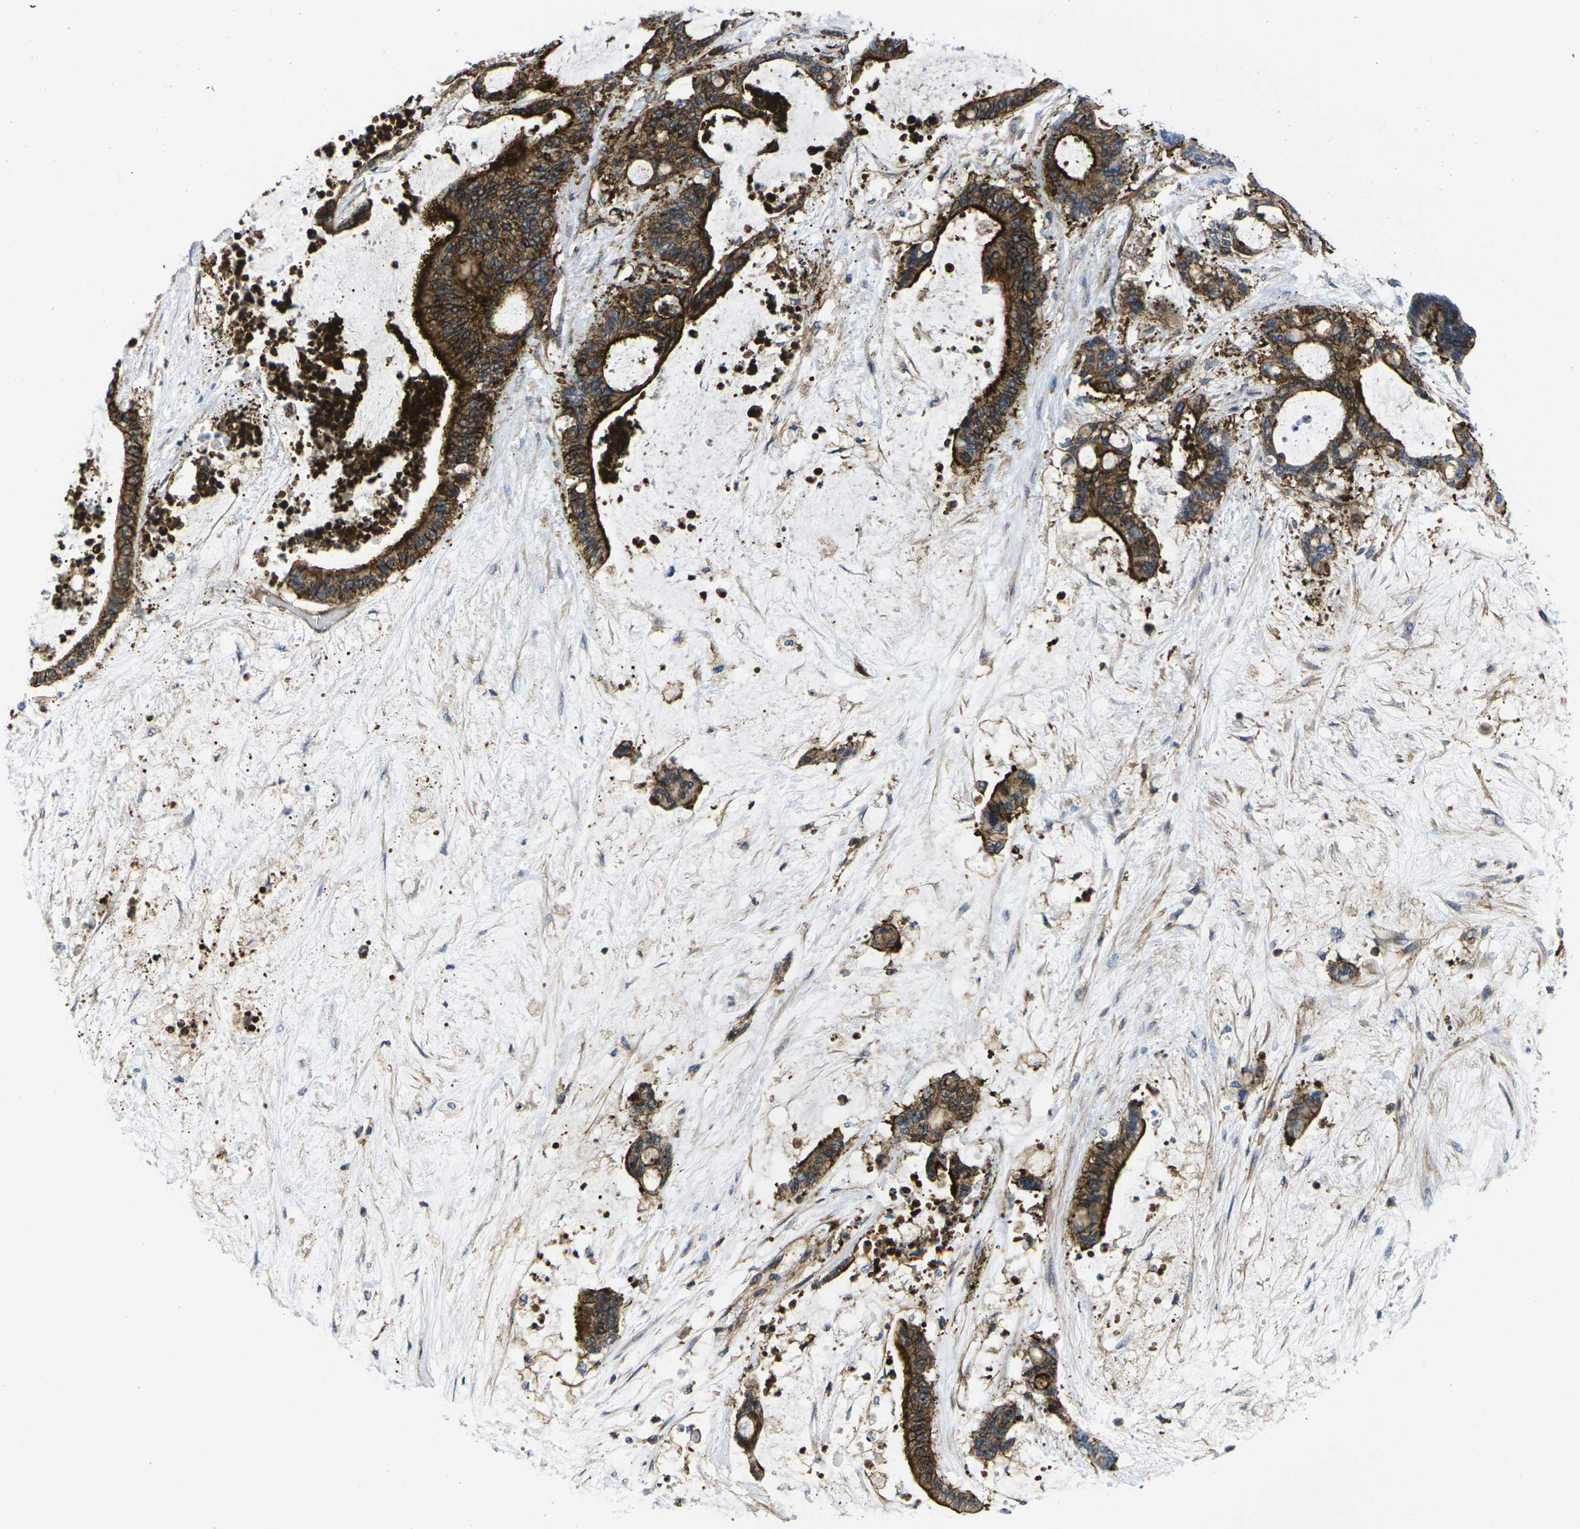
{"staining": {"intensity": "strong", "quantity": ">75%", "location": "cytoplasmic/membranous"}, "tissue": "liver cancer", "cell_type": "Tumor cells", "image_type": "cancer", "snomed": [{"axis": "morphology", "description": "Cholangiocarcinoma"}, {"axis": "topography", "description": "Liver"}], "caption": "Human liver cancer stained with a protein marker demonstrates strong staining in tumor cells.", "gene": "IQGAP1", "patient": {"sex": "female", "age": 73}}